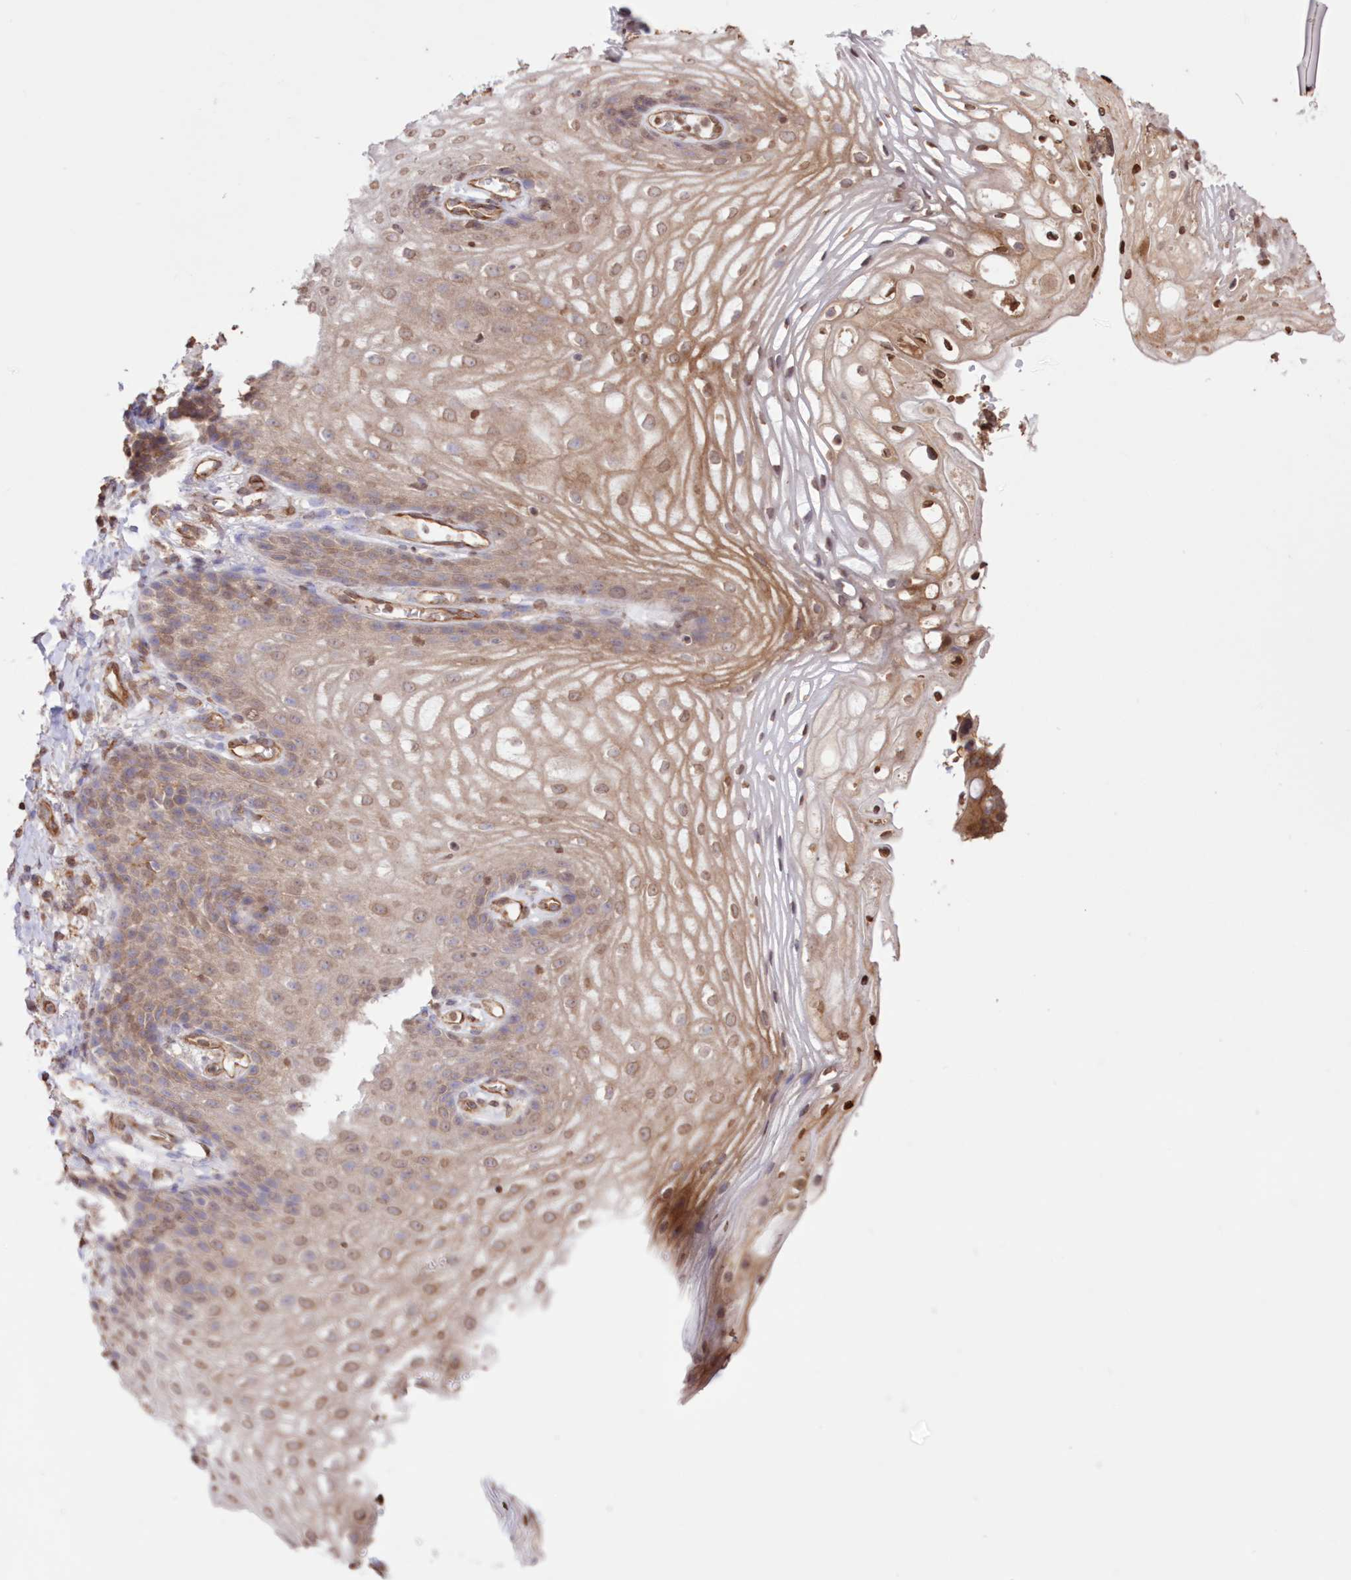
{"staining": {"intensity": "moderate", "quantity": "25%-75%", "location": "cytoplasmic/membranous,nuclear"}, "tissue": "vagina", "cell_type": "Squamous epithelial cells", "image_type": "normal", "snomed": [{"axis": "morphology", "description": "Normal tissue, NOS"}, {"axis": "topography", "description": "Vagina"}], "caption": "The immunohistochemical stain labels moderate cytoplasmic/membranous,nuclear positivity in squamous epithelial cells of normal vagina. The protein of interest is shown in brown color, while the nuclei are stained blue.", "gene": "FCHO2", "patient": {"sex": "female", "age": 60}}